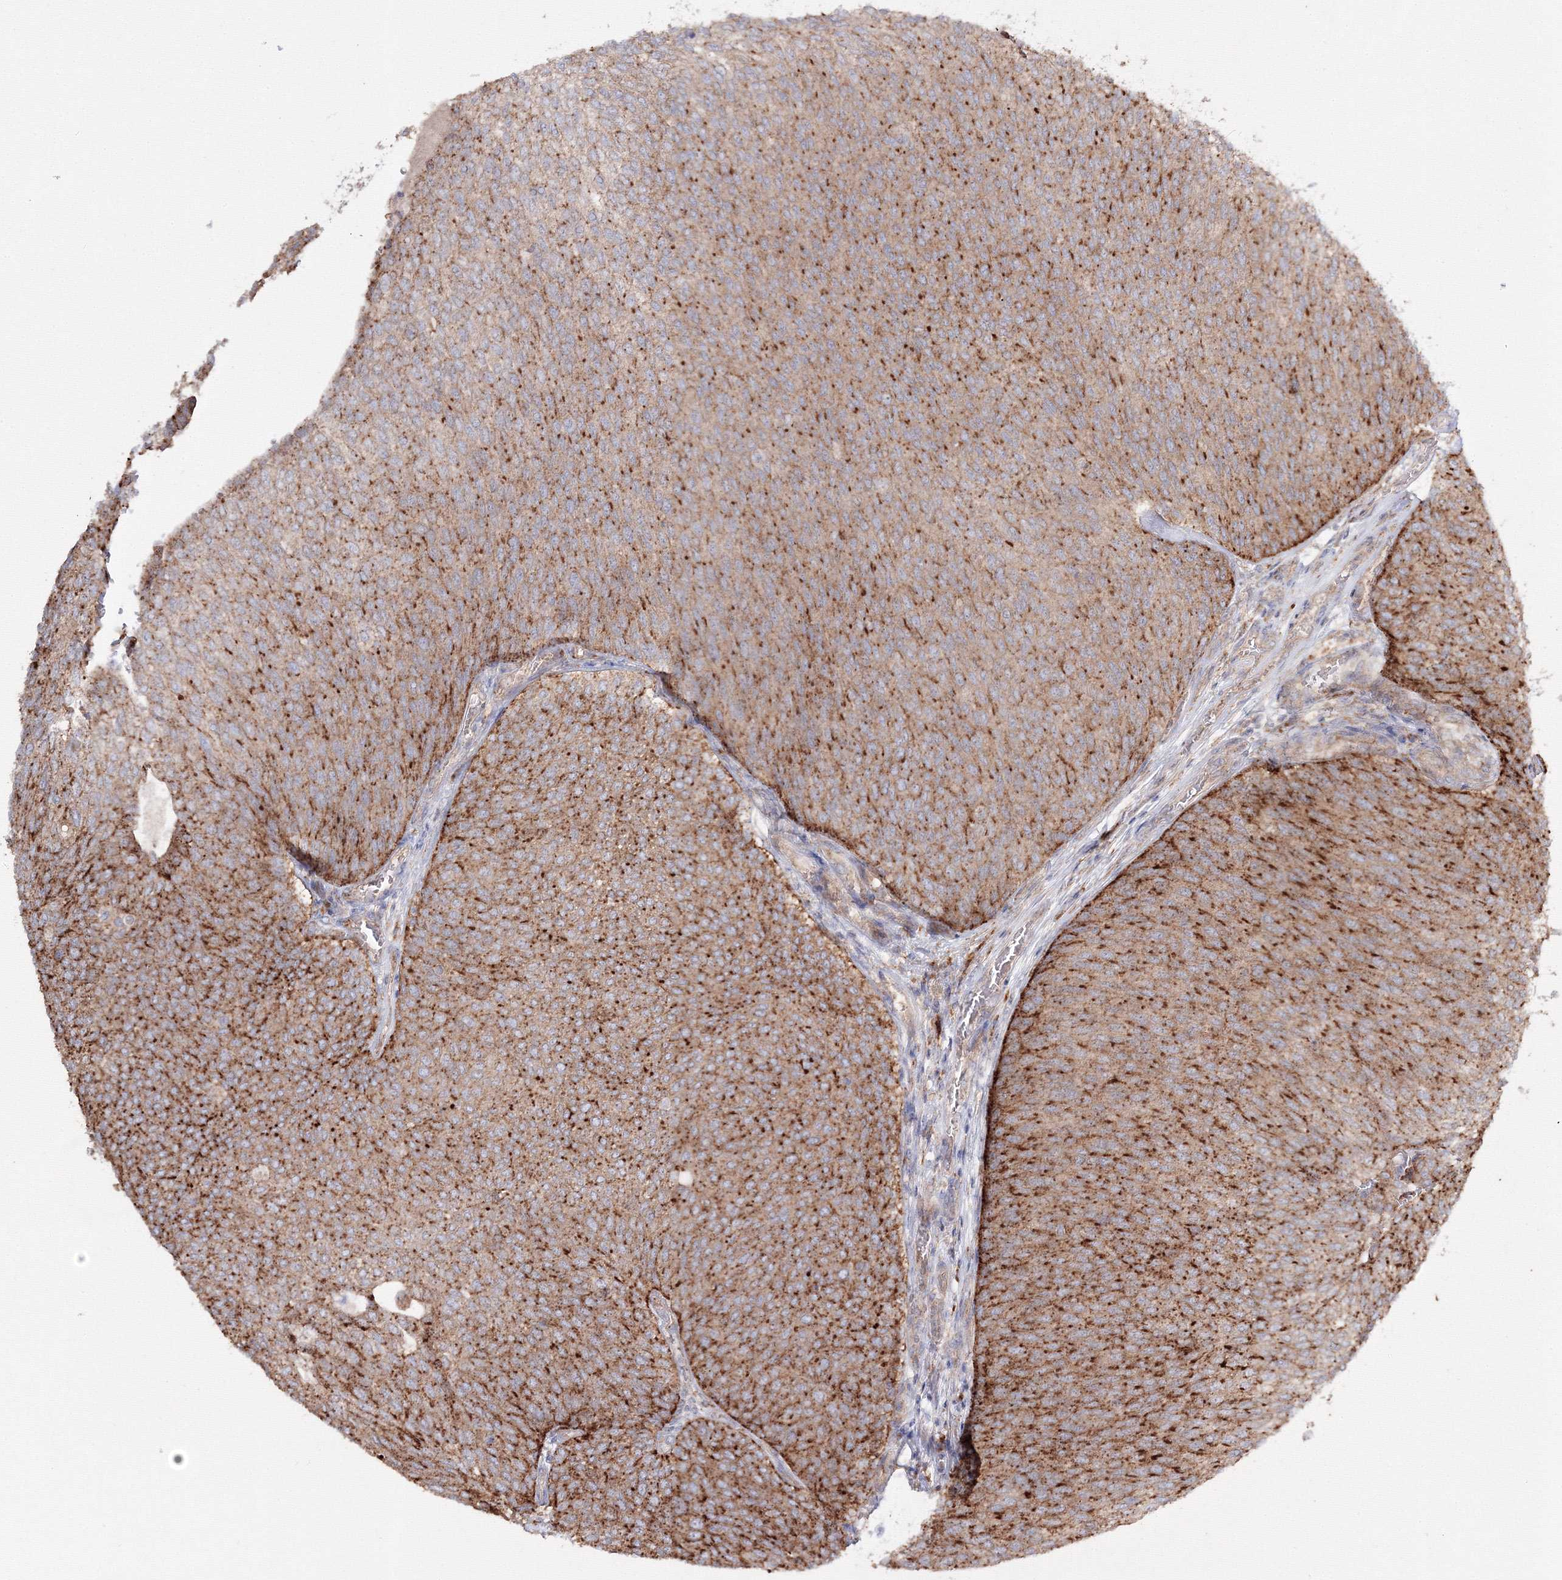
{"staining": {"intensity": "strong", "quantity": "25%-75%", "location": "cytoplasmic/membranous"}, "tissue": "urothelial cancer", "cell_type": "Tumor cells", "image_type": "cancer", "snomed": [{"axis": "morphology", "description": "Urothelial carcinoma, Low grade"}, {"axis": "topography", "description": "Urinary bladder"}], "caption": "Immunohistochemical staining of urothelial cancer demonstrates high levels of strong cytoplasmic/membranous protein expression in about 25%-75% of tumor cells.", "gene": "DDO", "patient": {"sex": "female", "age": 79}}